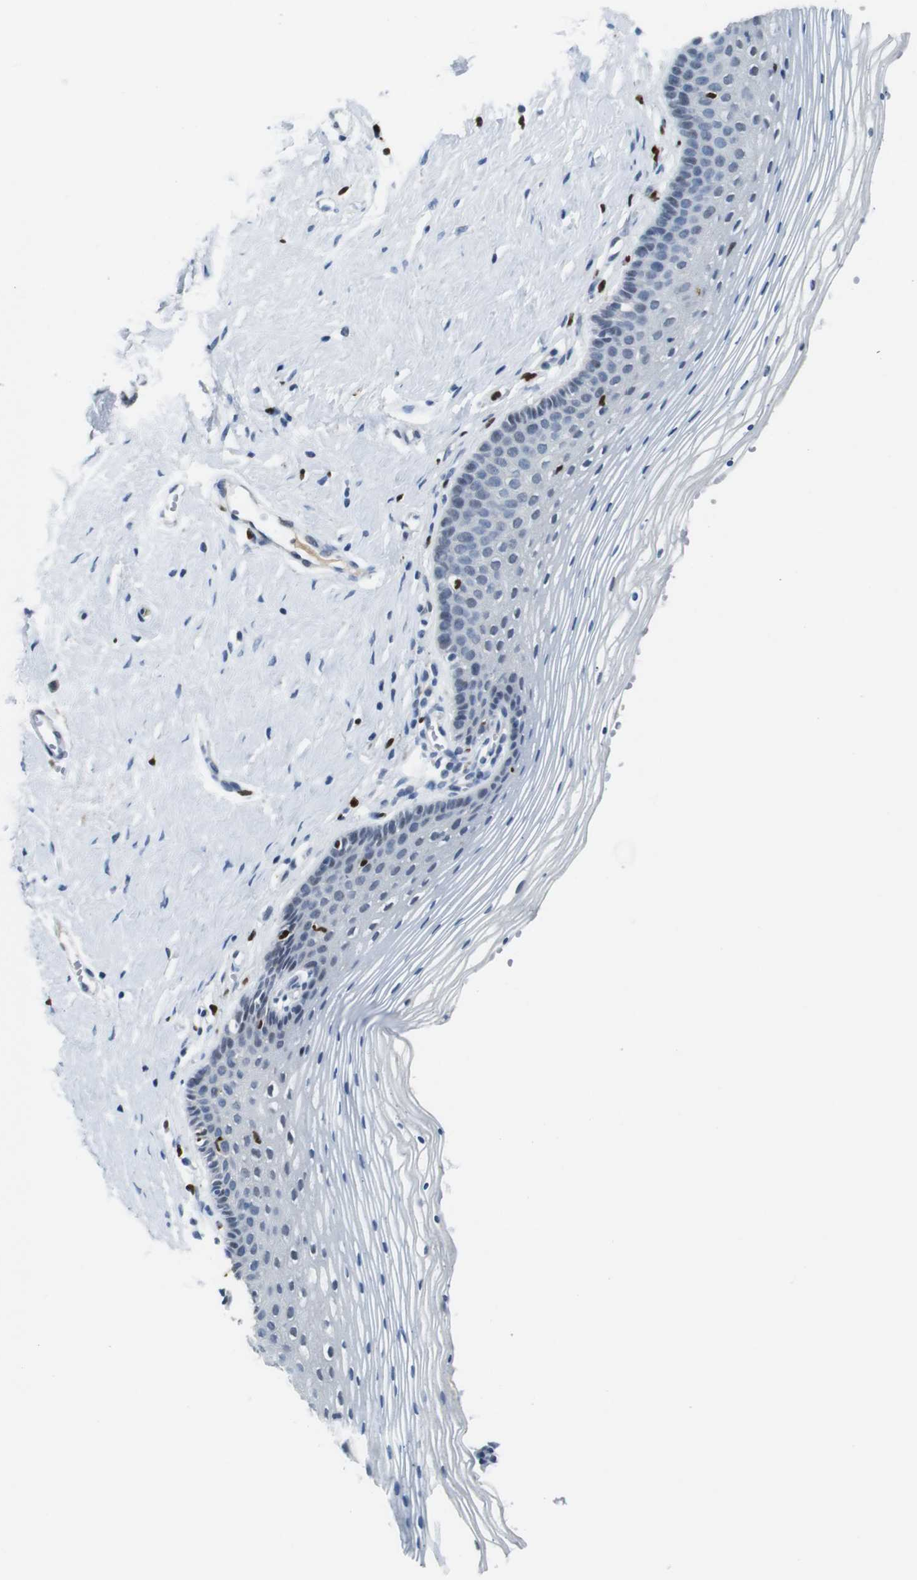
{"staining": {"intensity": "negative", "quantity": "none", "location": "none"}, "tissue": "vagina", "cell_type": "Squamous epithelial cells", "image_type": "normal", "snomed": [{"axis": "morphology", "description": "Normal tissue, NOS"}, {"axis": "topography", "description": "Vagina"}], "caption": "High power microscopy histopathology image of an IHC micrograph of normal vagina, revealing no significant staining in squamous epithelial cells.", "gene": "IRF8", "patient": {"sex": "female", "age": 32}}